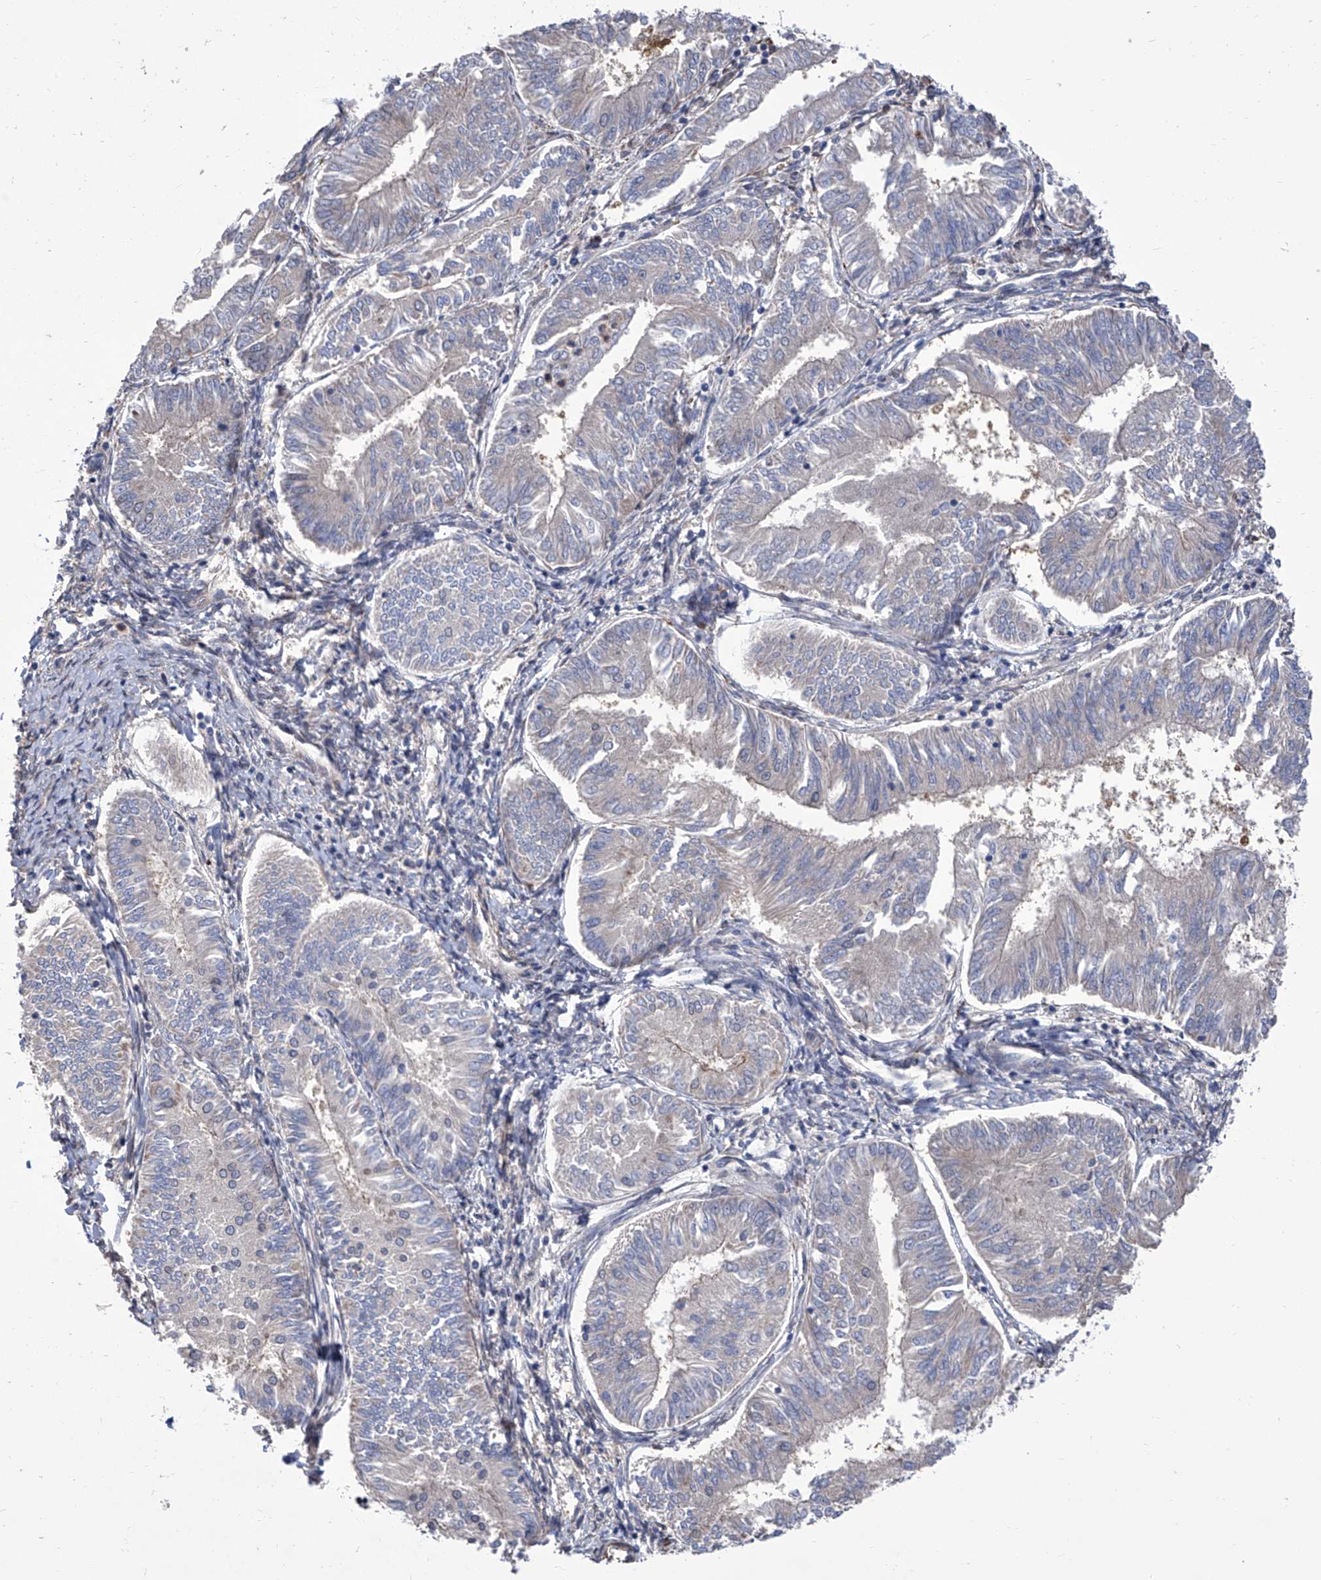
{"staining": {"intensity": "negative", "quantity": "none", "location": "none"}, "tissue": "endometrial cancer", "cell_type": "Tumor cells", "image_type": "cancer", "snomed": [{"axis": "morphology", "description": "Adenocarcinoma, NOS"}, {"axis": "topography", "description": "Endometrium"}], "caption": "A high-resolution micrograph shows immunohistochemistry staining of adenocarcinoma (endometrial), which displays no significant expression in tumor cells.", "gene": "SMS", "patient": {"sex": "female", "age": 58}}